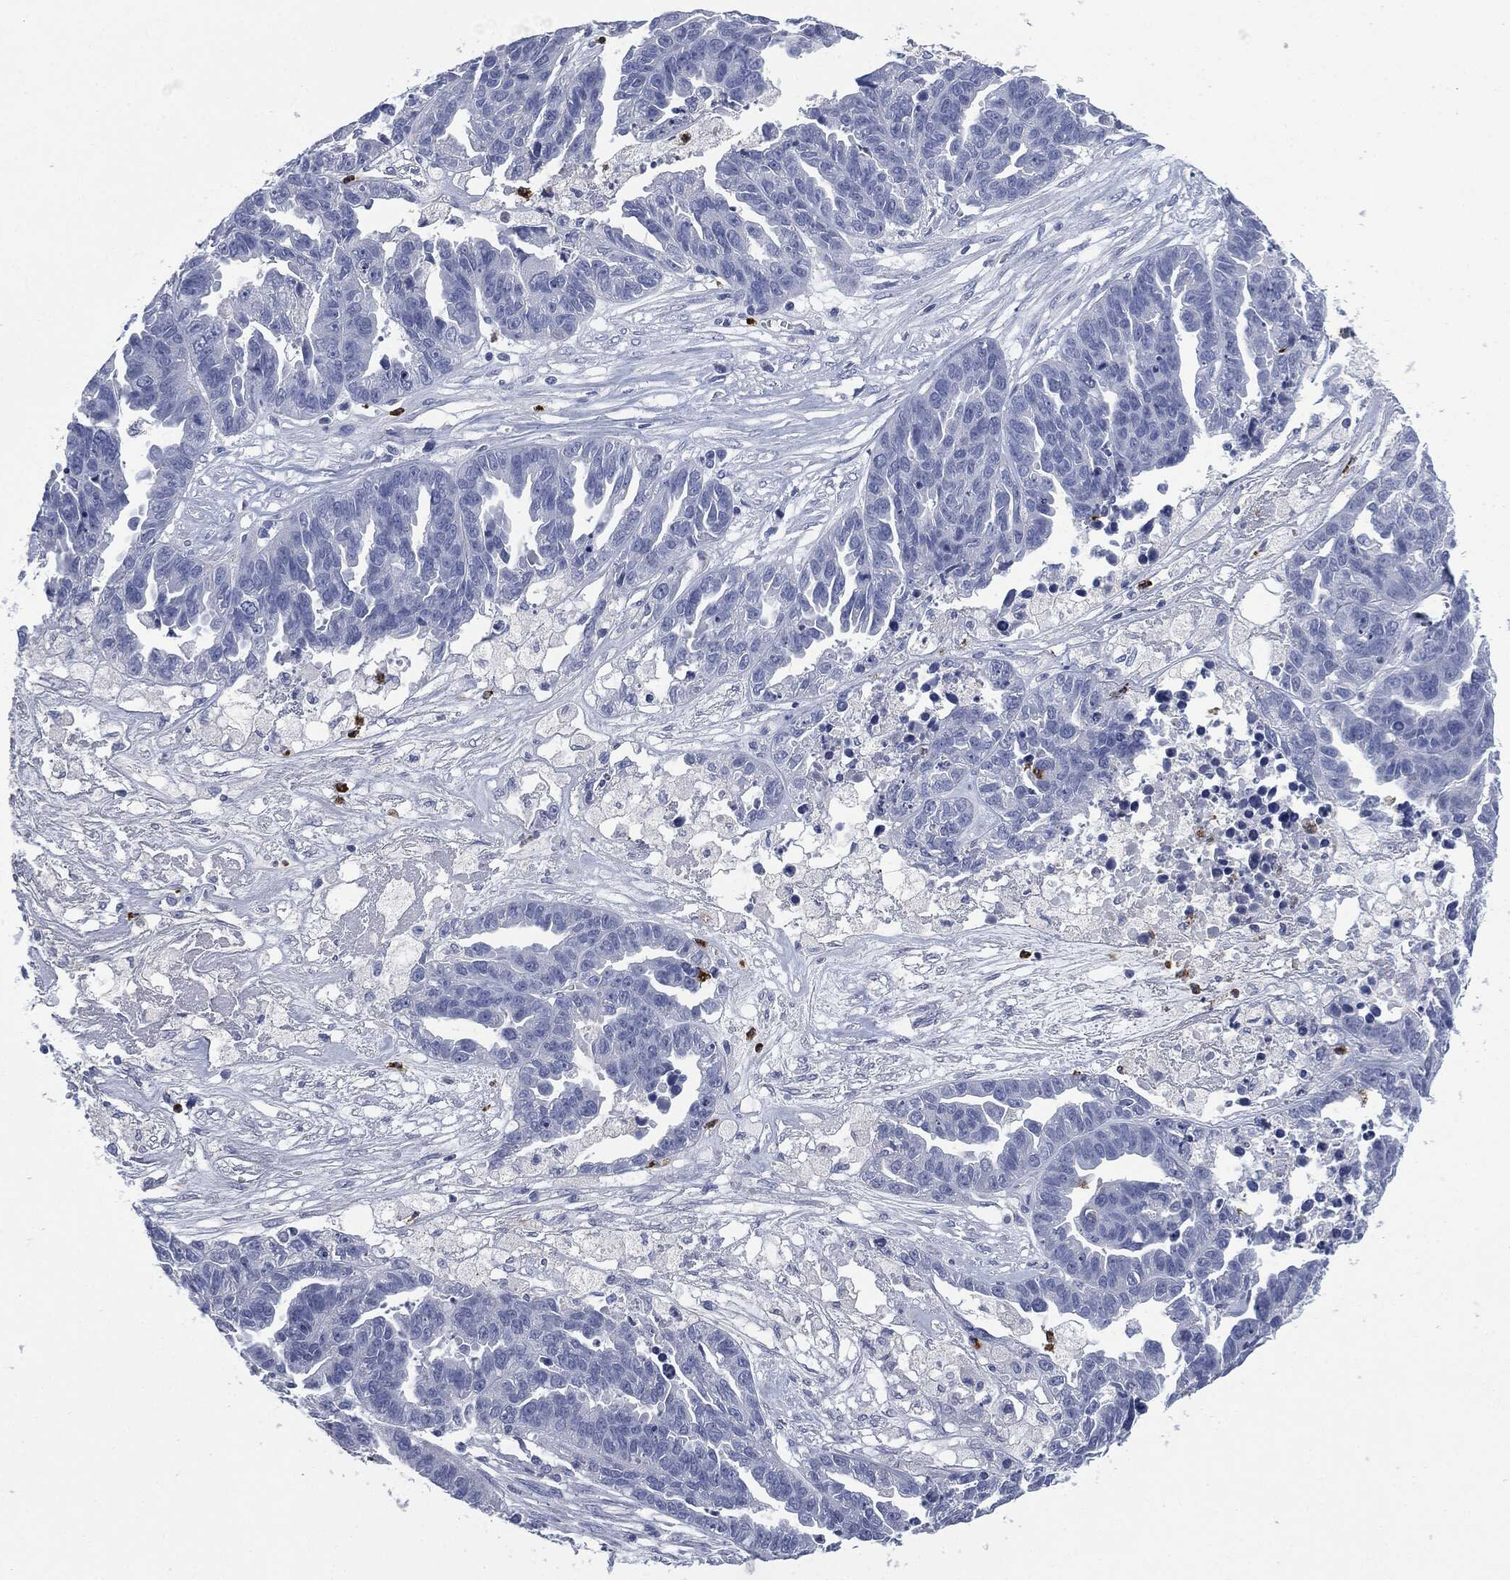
{"staining": {"intensity": "negative", "quantity": "none", "location": "none"}, "tissue": "ovarian cancer", "cell_type": "Tumor cells", "image_type": "cancer", "snomed": [{"axis": "morphology", "description": "Cystadenocarcinoma, serous, NOS"}, {"axis": "topography", "description": "Ovary"}], "caption": "A histopathology image of human ovarian cancer (serous cystadenocarcinoma) is negative for staining in tumor cells.", "gene": "CEACAM8", "patient": {"sex": "female", "age": 87}}